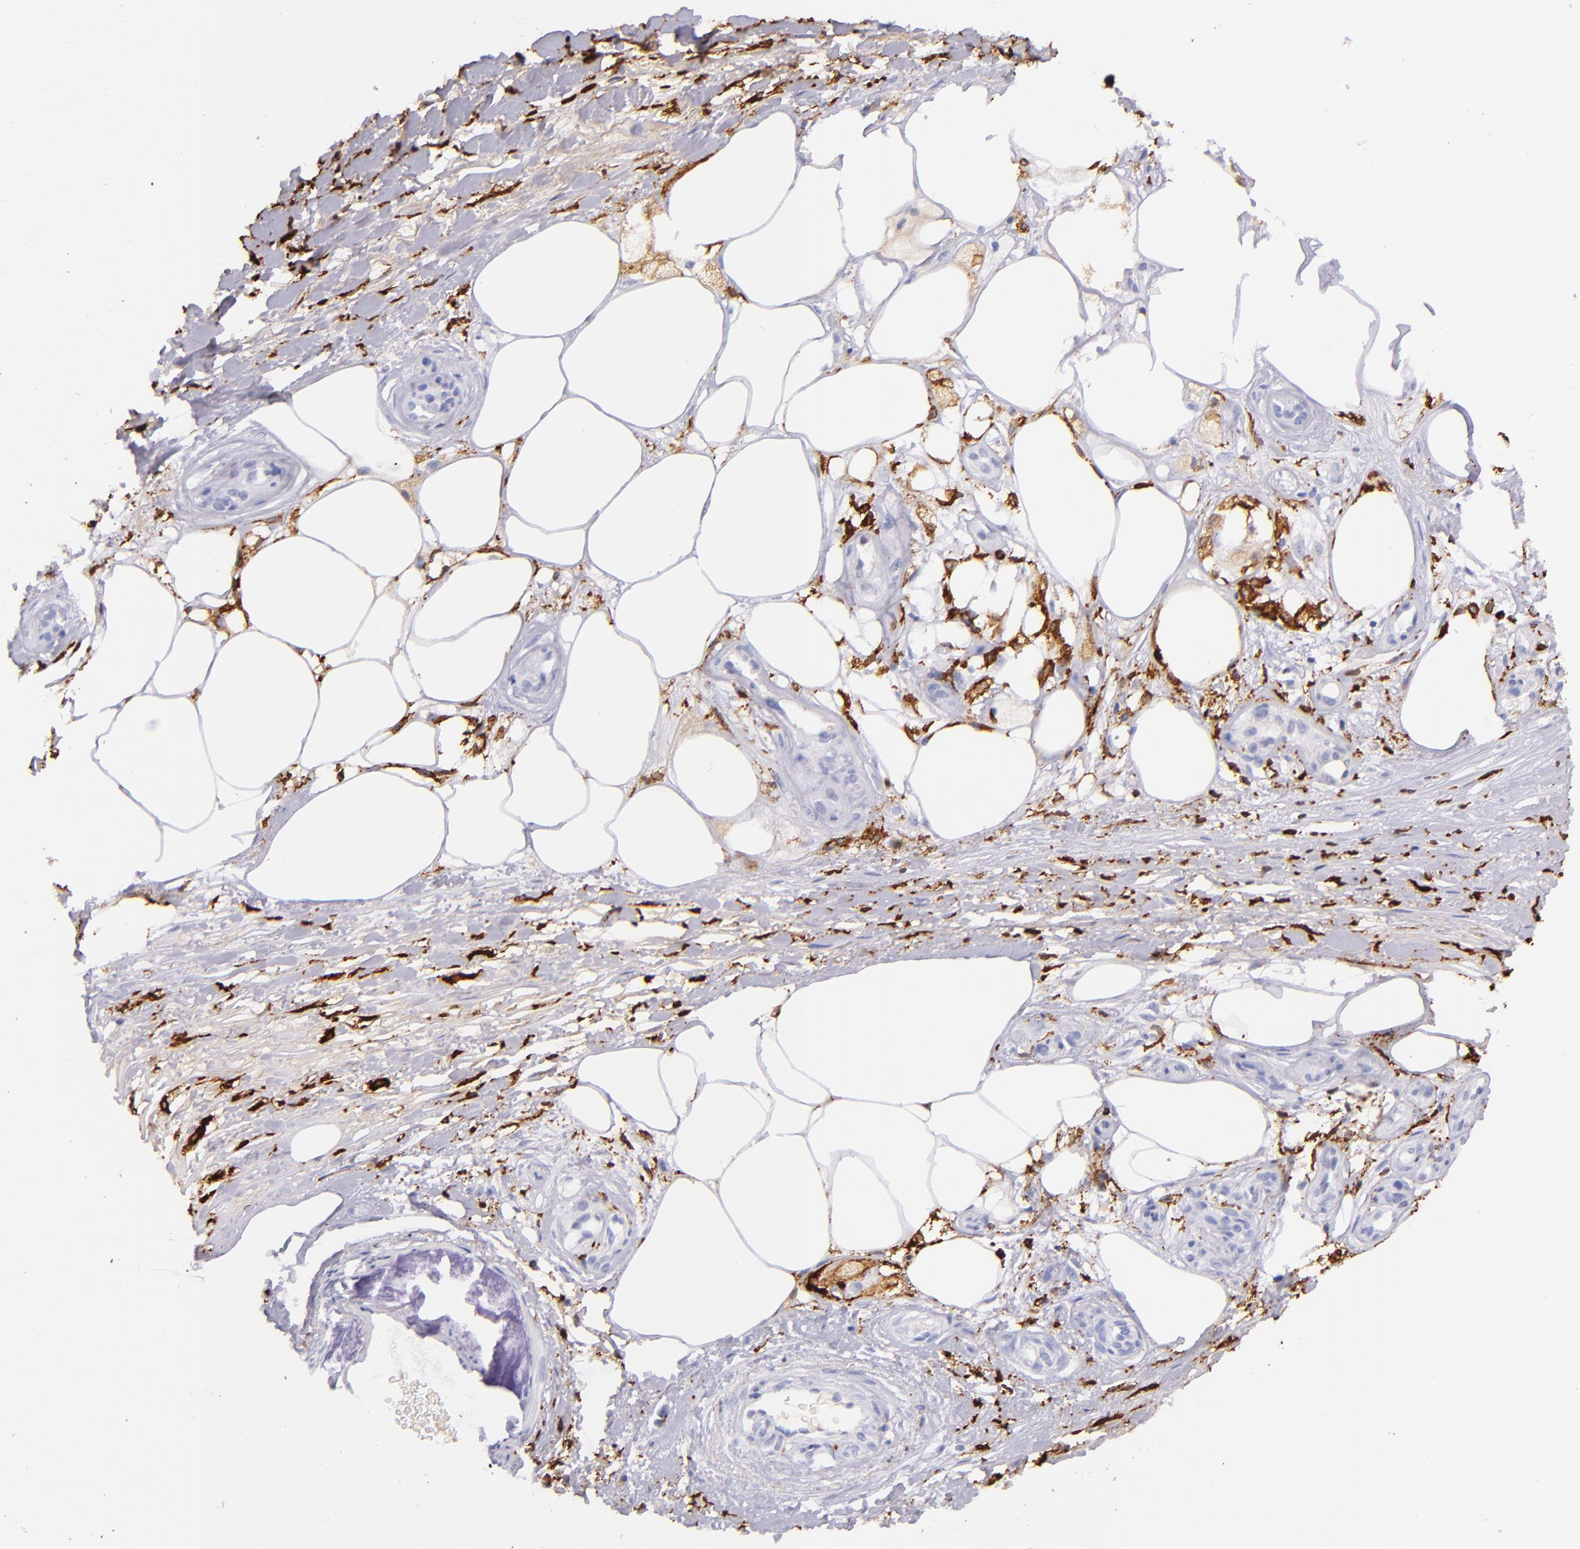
{"staining": {"intensity": "negative", "quantity": "none", "location": "none"}, "tissue": "melanoma", "cell_type": "Tumor cells", "image_type": "cancer", "snomed": [{"axis": "morphology", "description": "Malignant melanoma, NOS"}, {"axis": "topography", "description": "Skin"}], "caption": "Melanoma stained for a protein using IHC exhibits no positivity tumor cells.", "gene": "CD163", "patient": {"sex": "female", "age": 85}}